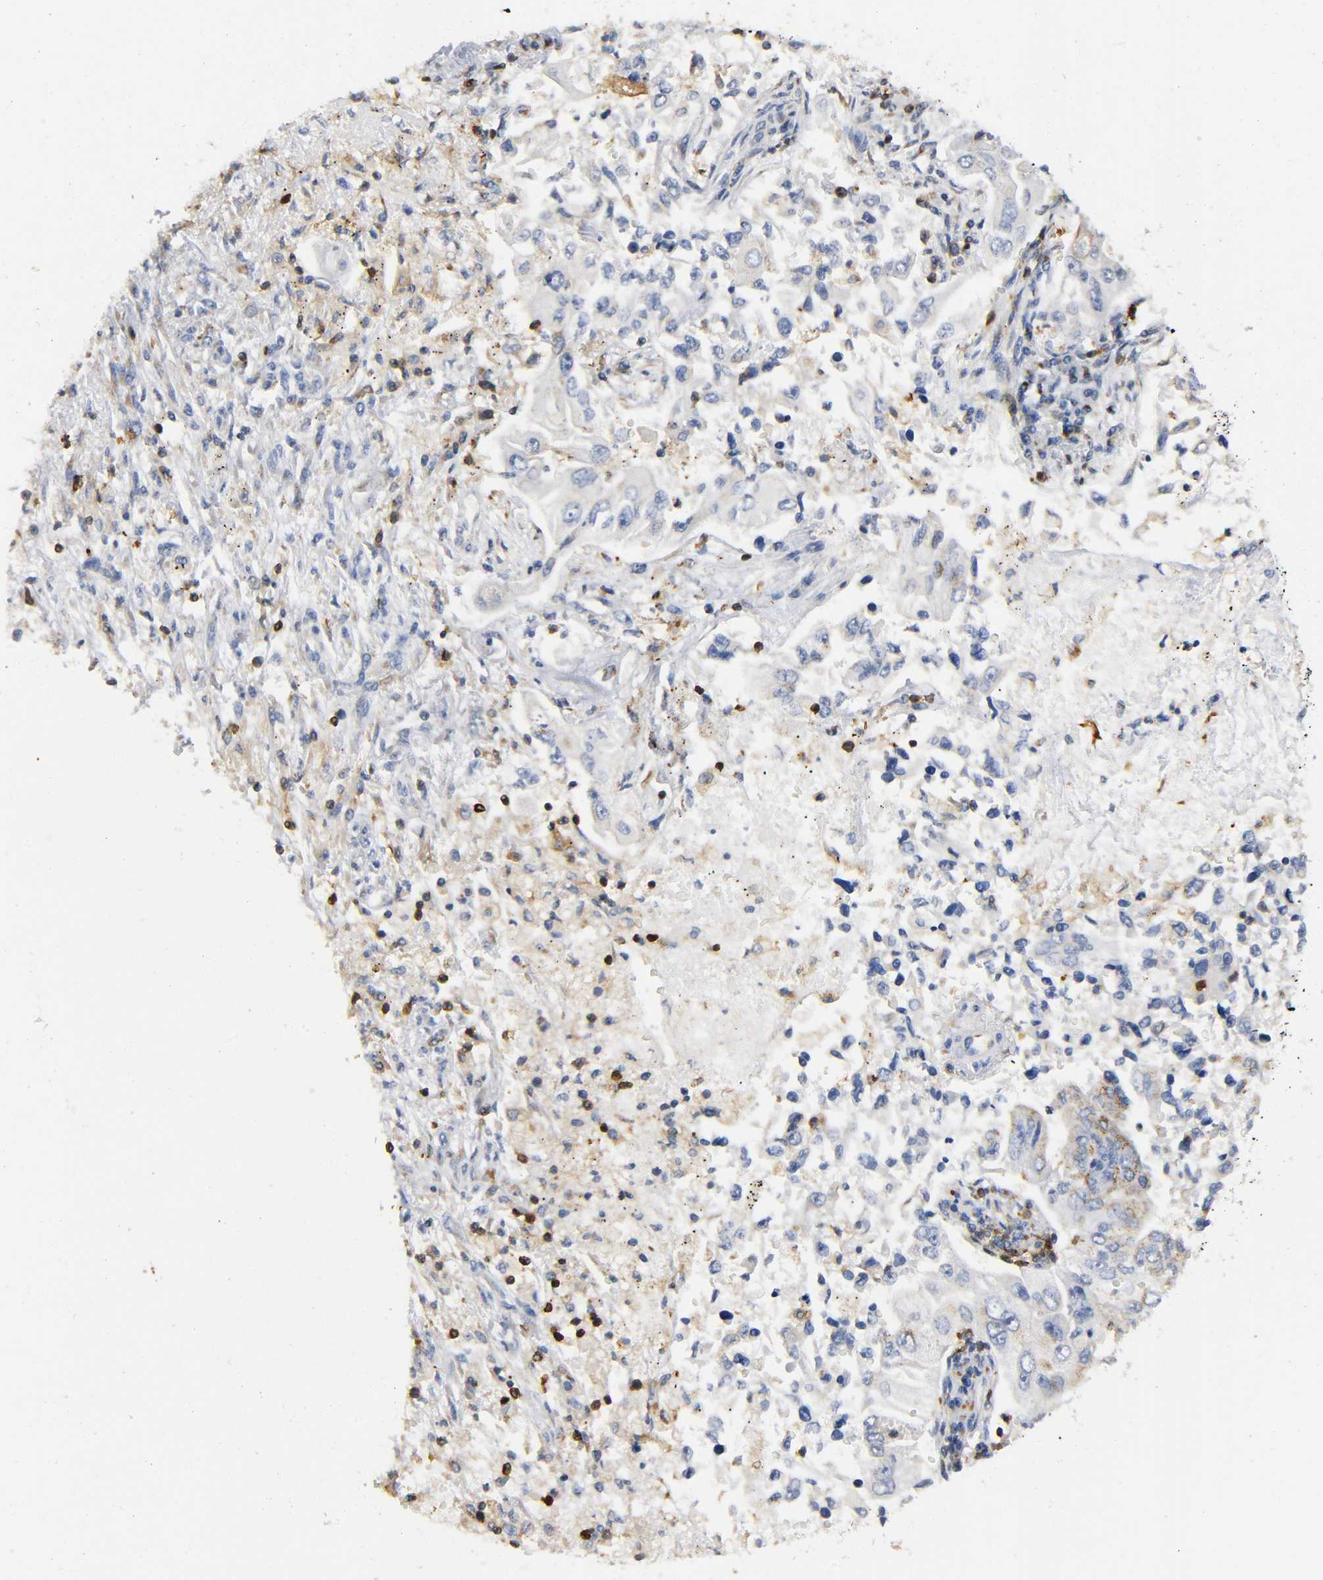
{"staining": {"intensity": "weak", "quantity": "25%-75%", "location": "cytoplasmic/membranous"}, "tissue": "lung cancer", "cell_type": "Tumor cells", "image_type": "cancer", "snomed": [{"axis": "morphology", "description": "Adenocarcinoma, NOS"}, {"axis": "topography", "description": "Lung"}], "caption": "Brown immunohistochemical staining in human lung cancer (adenocarcinoma) reveals weak cytoplasmic/membranous expression in approximately 25%-75% of tumor cells.", "gene": "CAPN10", "patient": {"sex": "male", "age": 84}}